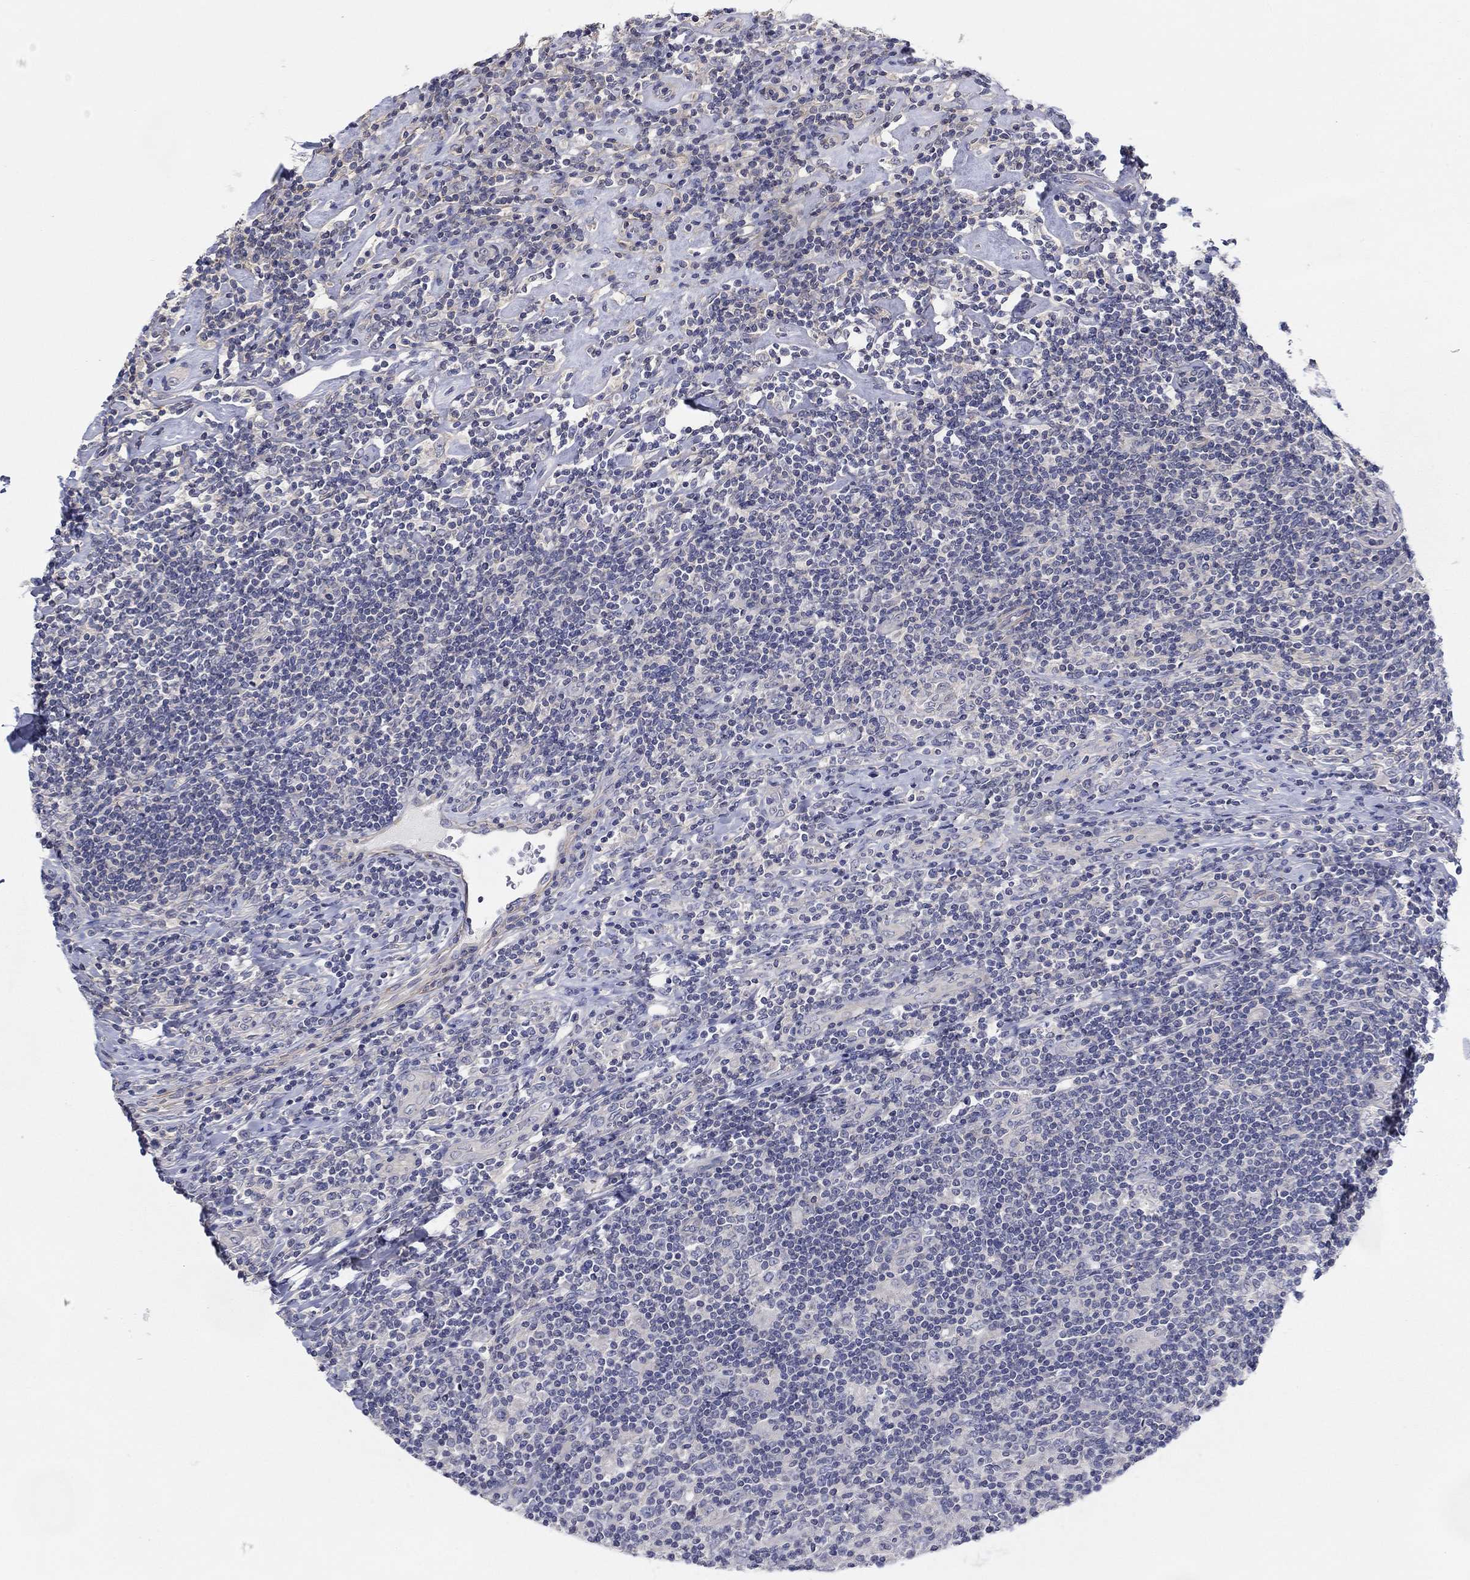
{"staining": {"intensity": "negative", "quantity": "none", "location": "none"}, "tissue": "lymphoma", "cell_type": "Tumor cells", "image_type": "cancer", "snomed": [{"axis": "morphology", "description": "Hodgkin's disease, NOS"}, {"axis": "topography", "description": "Lymph node"}], "caption": "Immunohistochemical staining of Hodgkin's disease reveals no significant expression in tumor cells. (Immunohistochemistry (ihc), brightfield microscopy, high magnification).", "gene": "GRK7", "patient": {"sex": "male", "age": 40}}